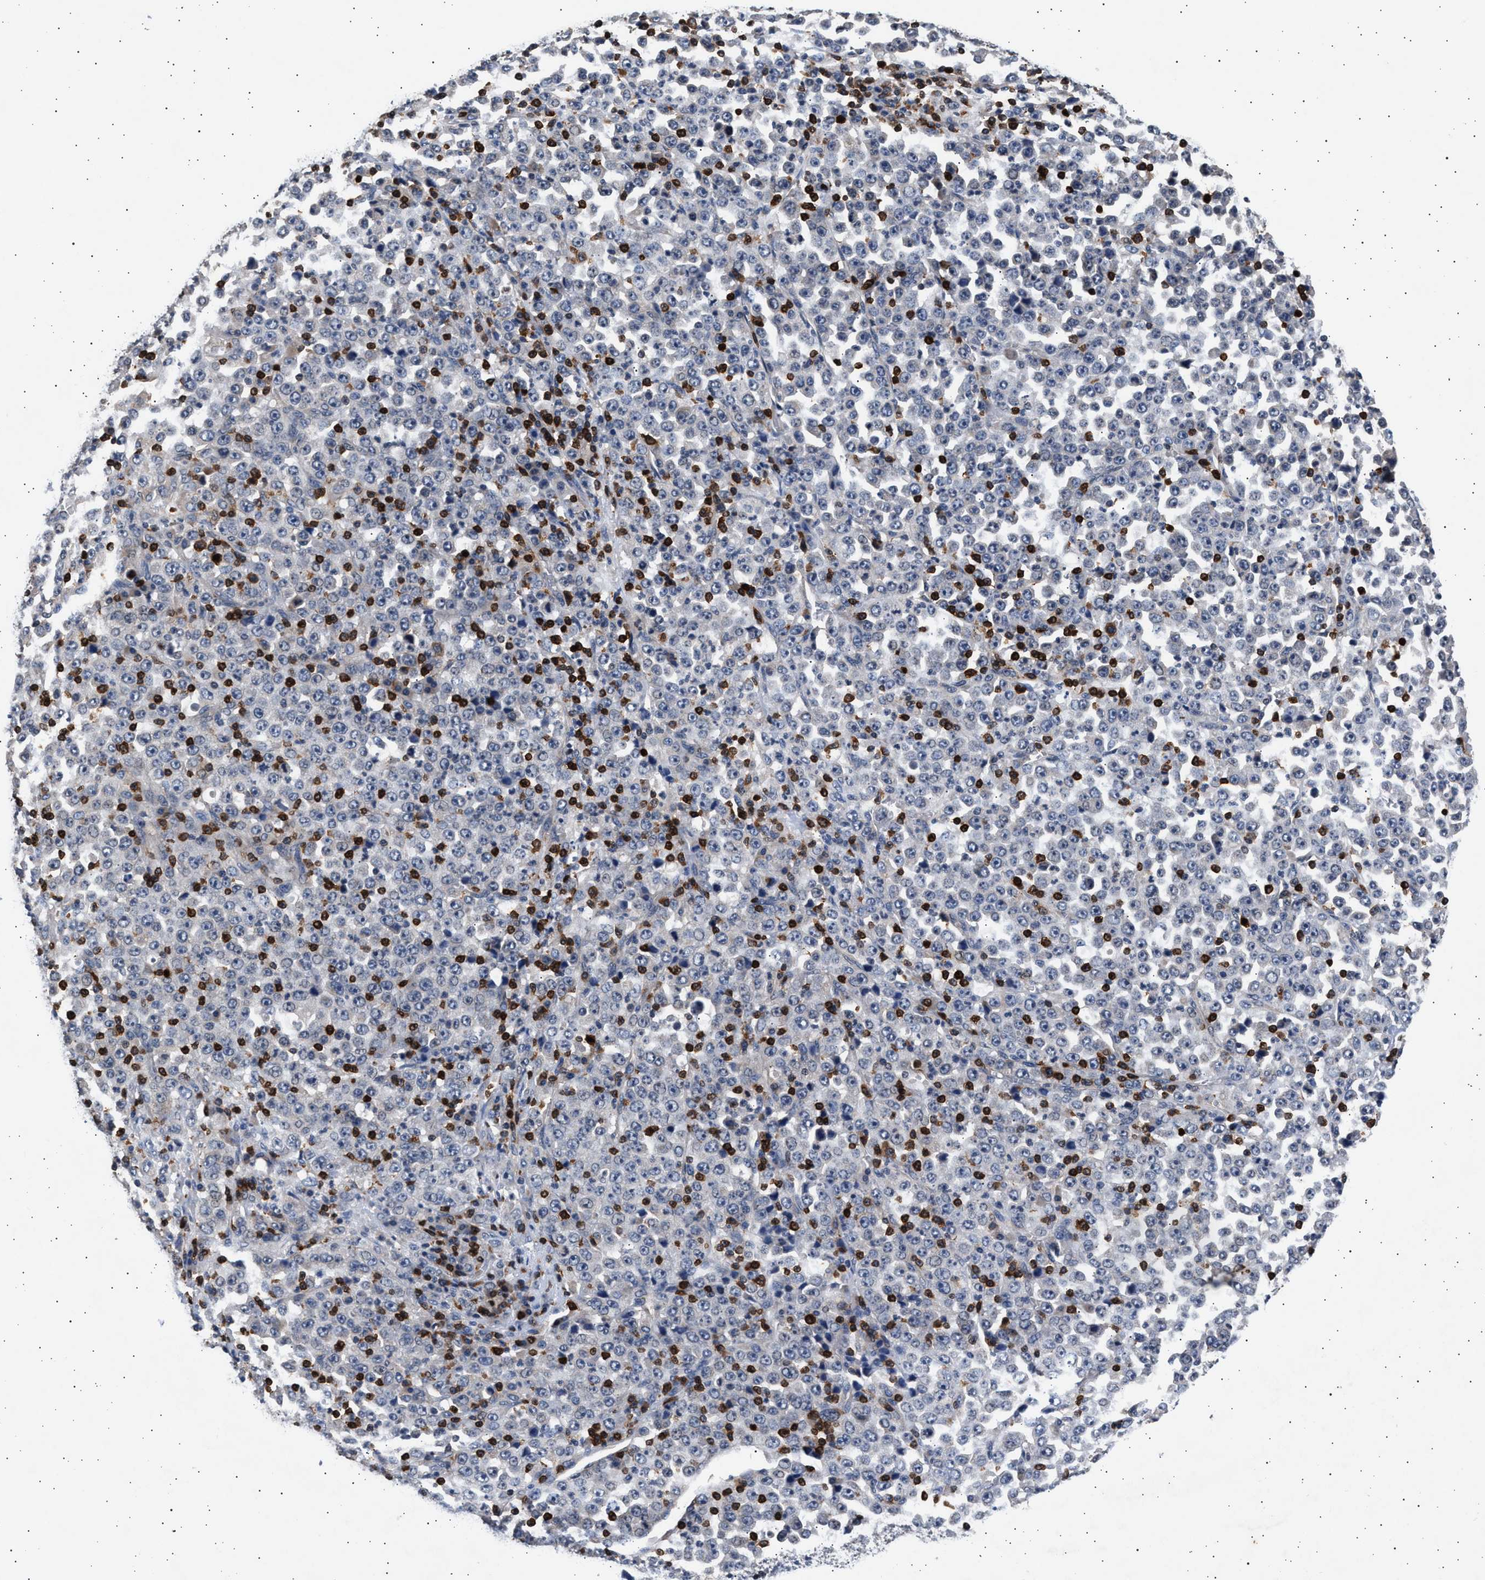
{"staining": {"intensity": "negative", "quantity": "none", "location": "none"}, "tissue": "stomach cancer", "cell_type": "Tumor cells", "image_type": "cancer", "snomed": [{"axis": "morphology", "description": "Normal tissue, NOS"}, {"axis": "morphology", "description": "Adenocarcinoma, NOS"}, {"axis": "topography", "description": "Stomach, upper"}, {"axis": "topography", "description": "Stomach"}], "caption": "This is a photomicrograph of IHC staining of stomach cancer (adenocarcinoma), which shows no staining in tumor cells.", "gene": "GRAP2", "patient": {"sex": "male", "age": 59}}